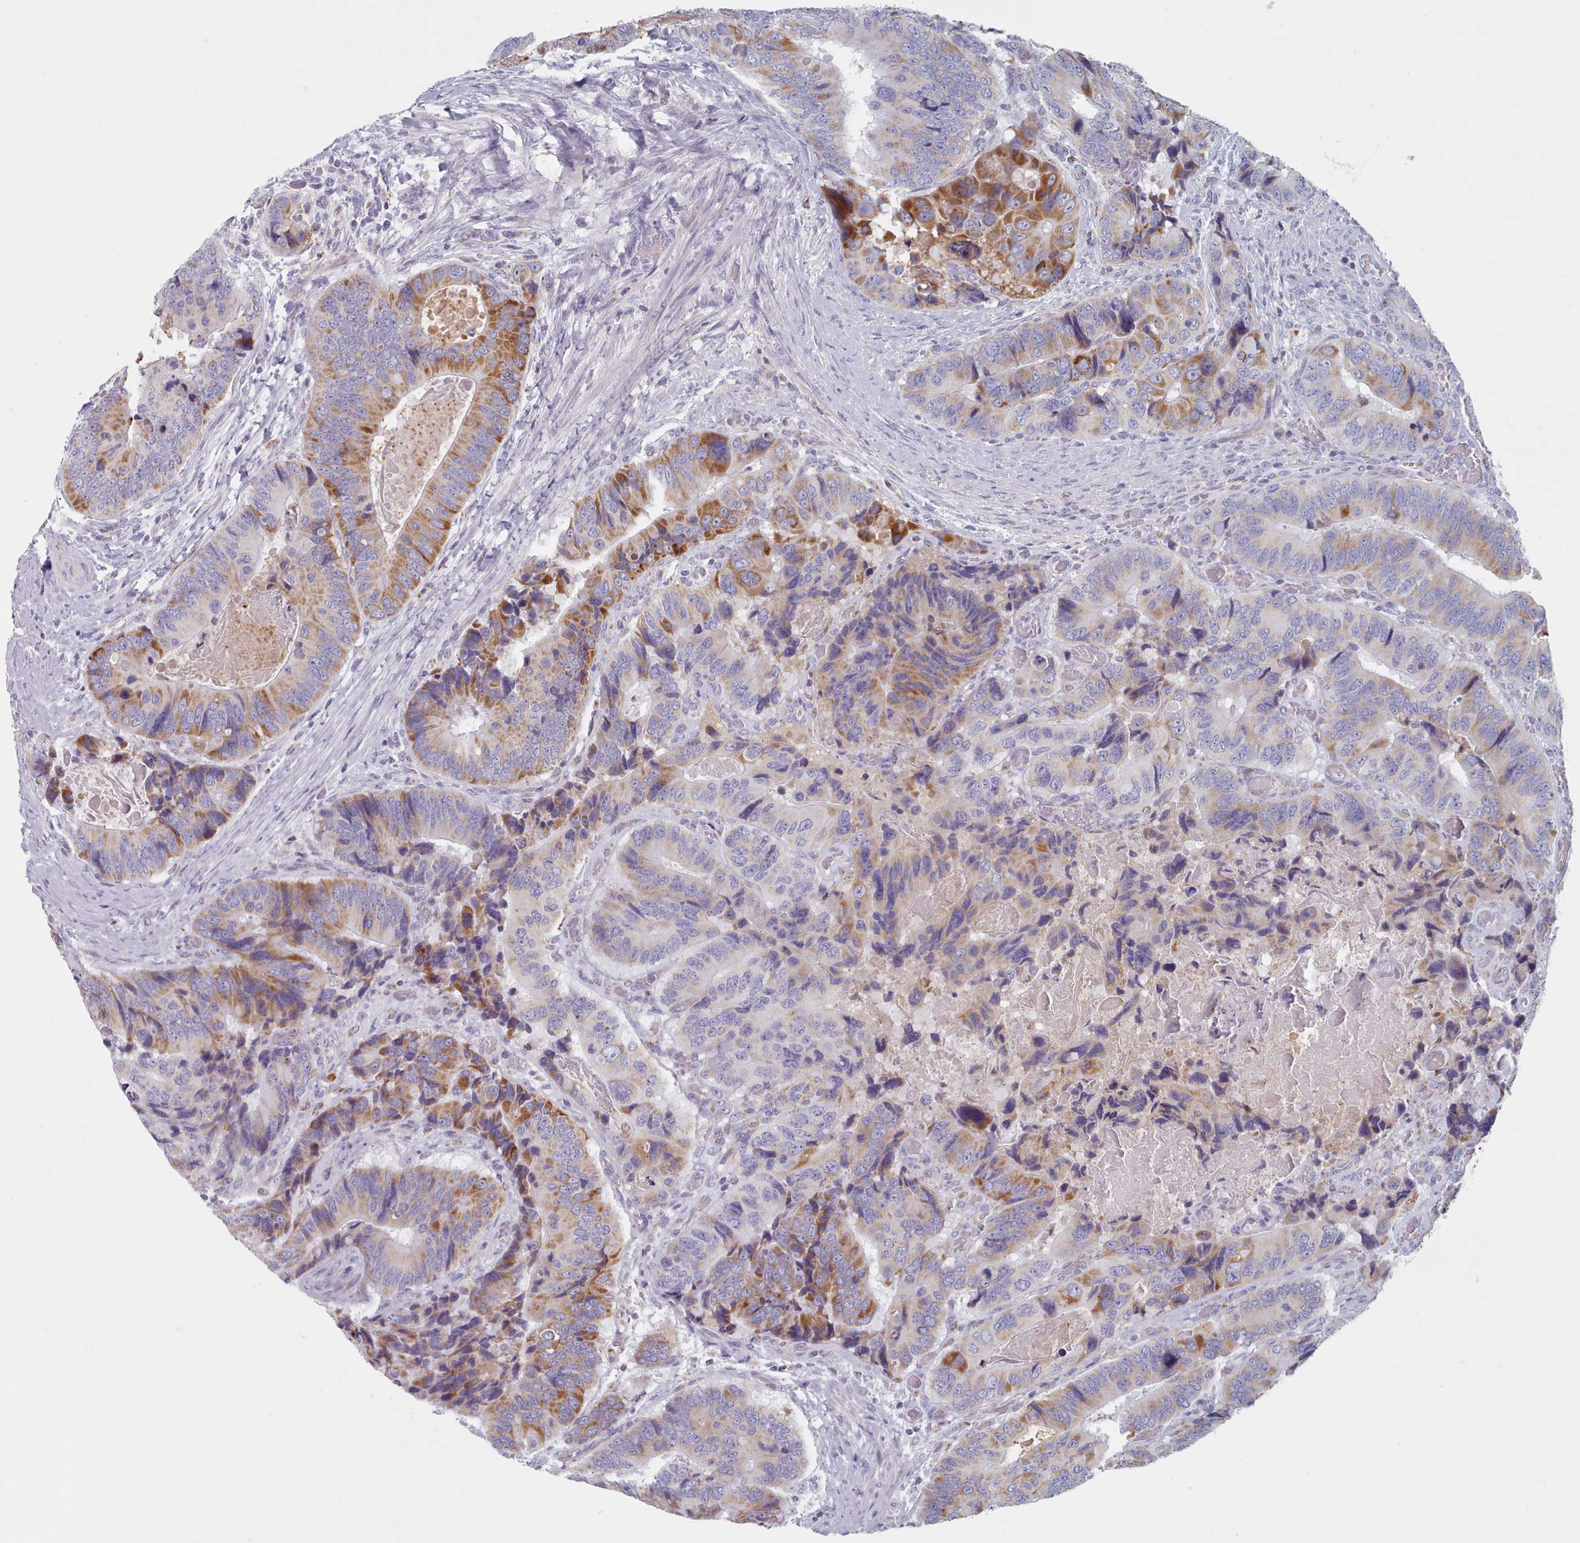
{"staining": {"intensity": "moderate", "quantity": "25%-75%", "location": "cytoplasmic/membranous"}, "tissue": "colorectal cancer", "cell_type": "Tumor cells", "image_type": "cancer", "snomed": [{"axis": "morphology", "description": "Adenocarcinoma, NOS"}, {"axis": "topography", "description": "Colon"}], "caption": "The immunohistochemical stain labels moderate cytoplasmic/membranous expression in tumor cells of colorectal adenocarcinoma tissue.", "gene": "FAM170B", "patient": {"sex": "male", "age": 84}}